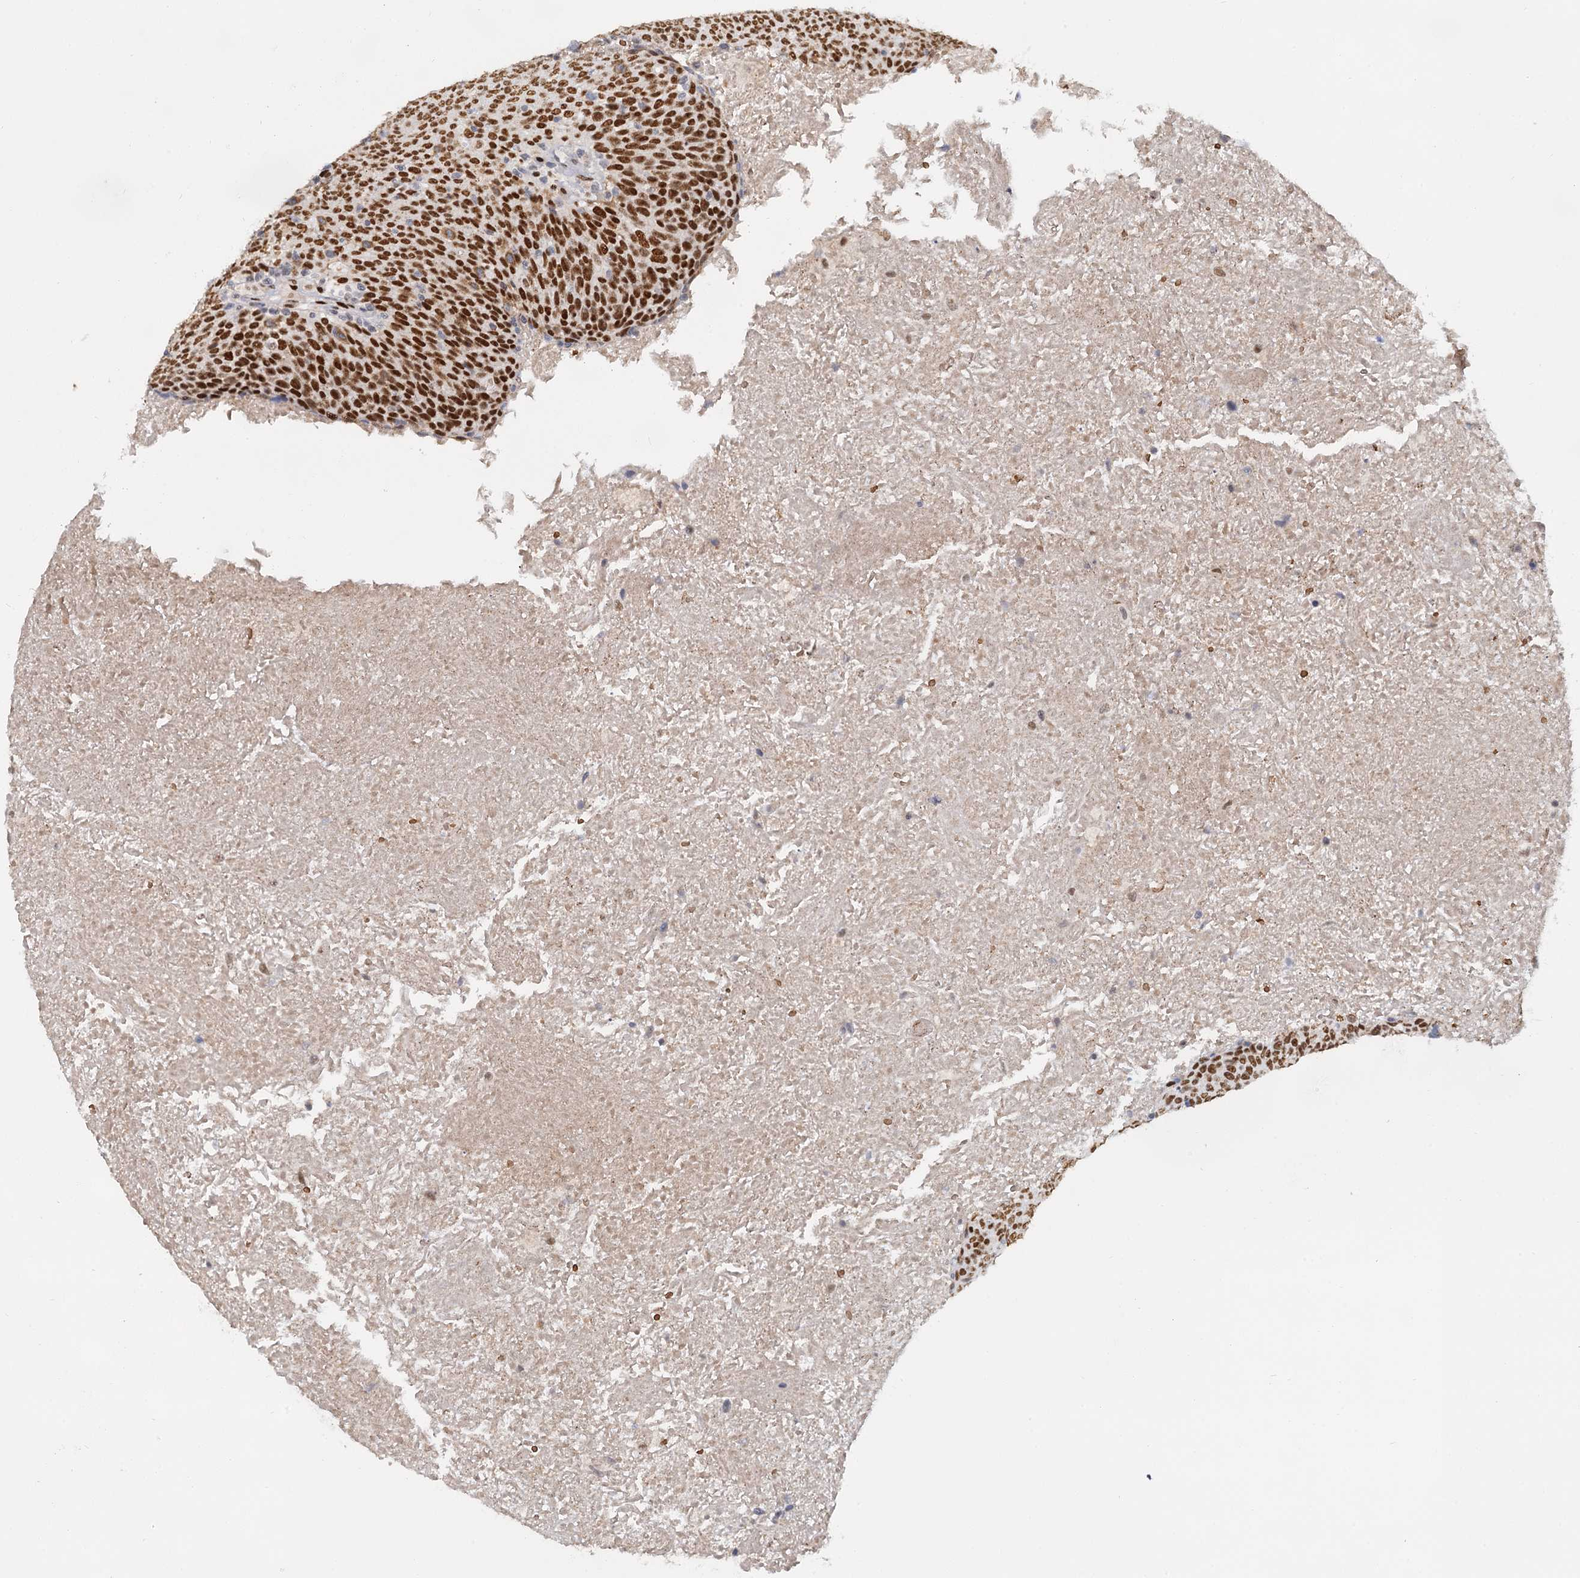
{"staining": {"intensity": "strong", "quantity": ">75%", "location": "nuclear"}, "tissue": "head and neck cancer", "cell_type": "Tumor cells", "image_type": "cancer", "snomed": [{"axis": "morphology", "description": "Squamous cell carcinoma, NOS"}, {"axis": "morphology", "description": "Squamous cell carcinoma, metastatic, NOS"}, {"axis": "topography", "description": "Lymph node"}, {"axis": "topography", "description": "Head-Neck"}], "caption": "A high-resolution histopathology image shows IHC staining of metastatic squamous cell carcinoma (head and neck), which exhibits strong nuclear expression in about >75% of tumor cells. The staining is performed using DAB brown chromogen to label protein expression. The nuclei are counter-stained blue using hematoxylin.", "gene": "RPRD1A", "patient": {"sex": "male", "age": 62}}